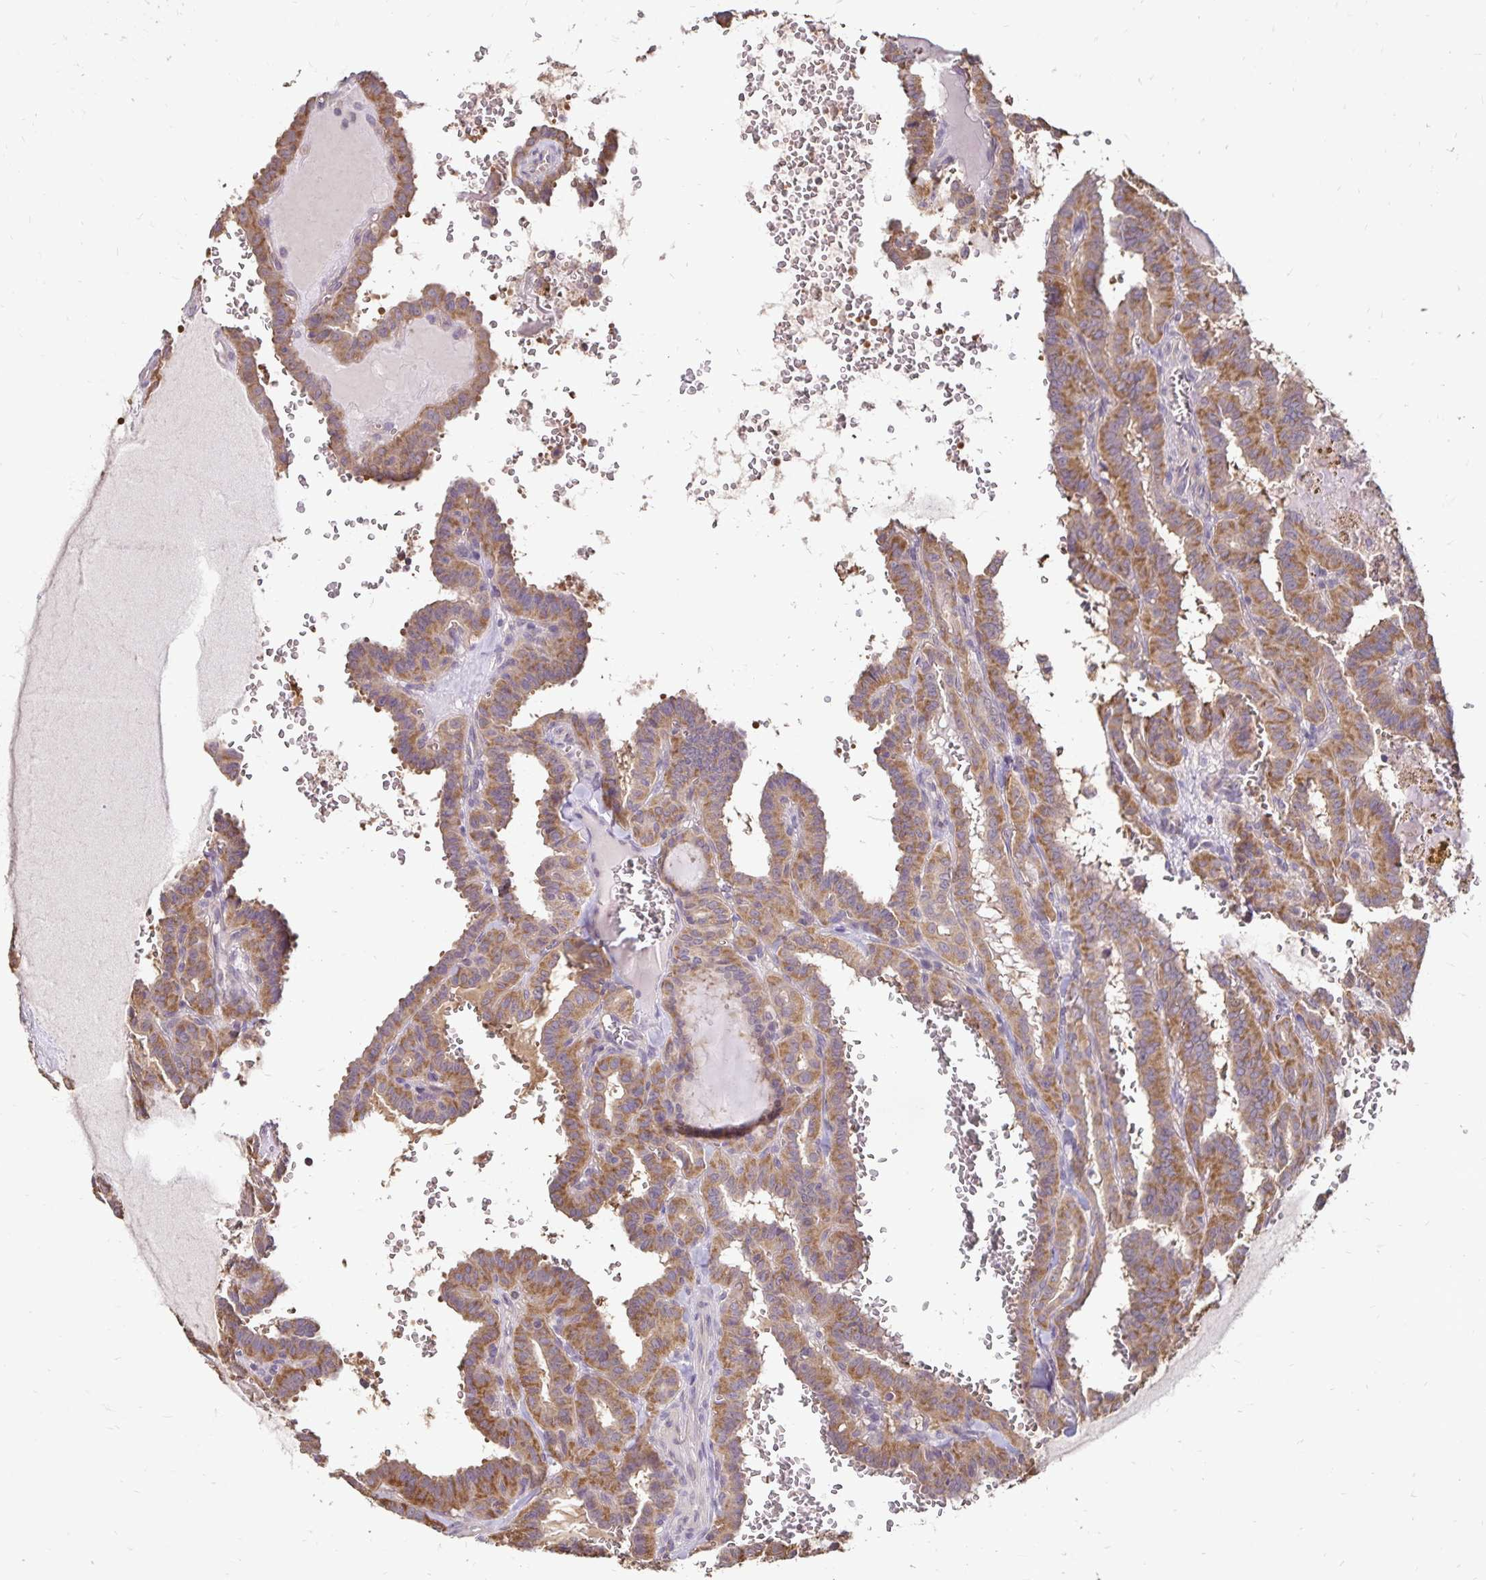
{"staining": {"intensity": "moderate", "quantity": ">75%", "location": "cytoplasmic/membranous"}, "tissue": "thyroid cancer", "cell_type": "Tumor cells", "image_type": "cancer", "snomed": [{"axis": "morphology", "description": "Papillary adenocarcinoma, NOS"}, {"axis": "topography", "description": "Thyroid gland"}], "caption": "IHC histopathology image of neoplastic tissue: human papillary adenocarcinoma (thyroid) stained using IHC demonstrates medium levels of moderate protein expression localized specifically in the cytoplasmic/membranous of tumor cells, appearing as a cytoplasmic/membranous brown color.", "gene": "EMC10", "patient": {"sex": "female", "age": 21}}